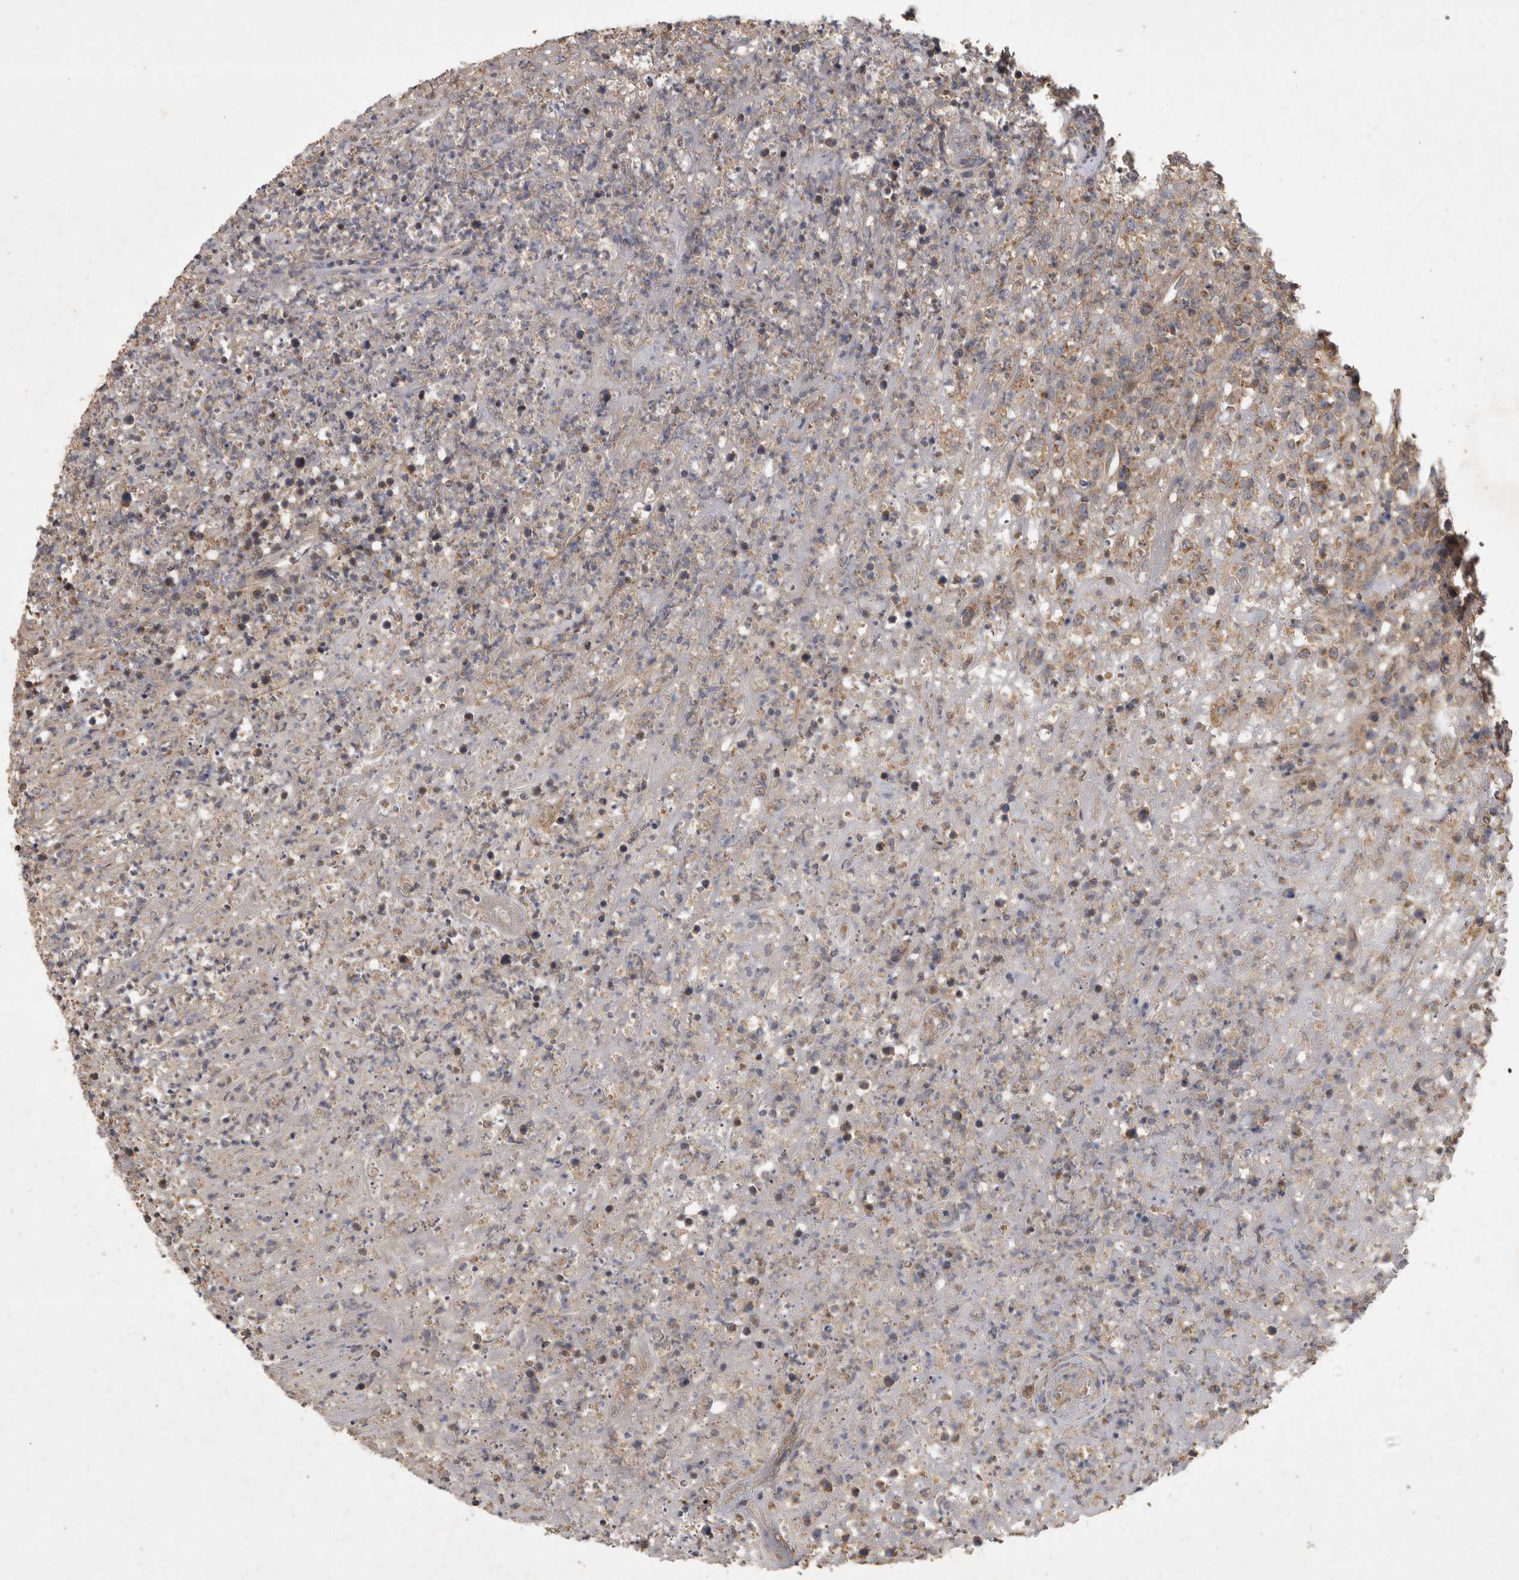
{"staining": {"intensity": "moderate", "quantity": "<25%", "location": "cytoplasmic/membranous"}, "tissue": "lymphoma", "cell_type": "Tumor cells", "image_type": "cancer", "snomed": [{"axis": "morphology", "description": "Malignant lymphoma, non-Hodgkin's type, High grade"}, {"axis": "topography", "description": "Colon"}], "caption": "IHC histopathology image of neoplastic tissue: human high-grade malignant lymphoma, non-Hodgkin's type stained using immunohistochemistry demonstrates low levels of moderate protein expression localized specifically in the cytoplasmic/membranous of tumor cells, appearing as a cytoplasmic/membranous brown color.", "gene": "TRMT61B", "patient": {"sex": "female", "age": 53}}